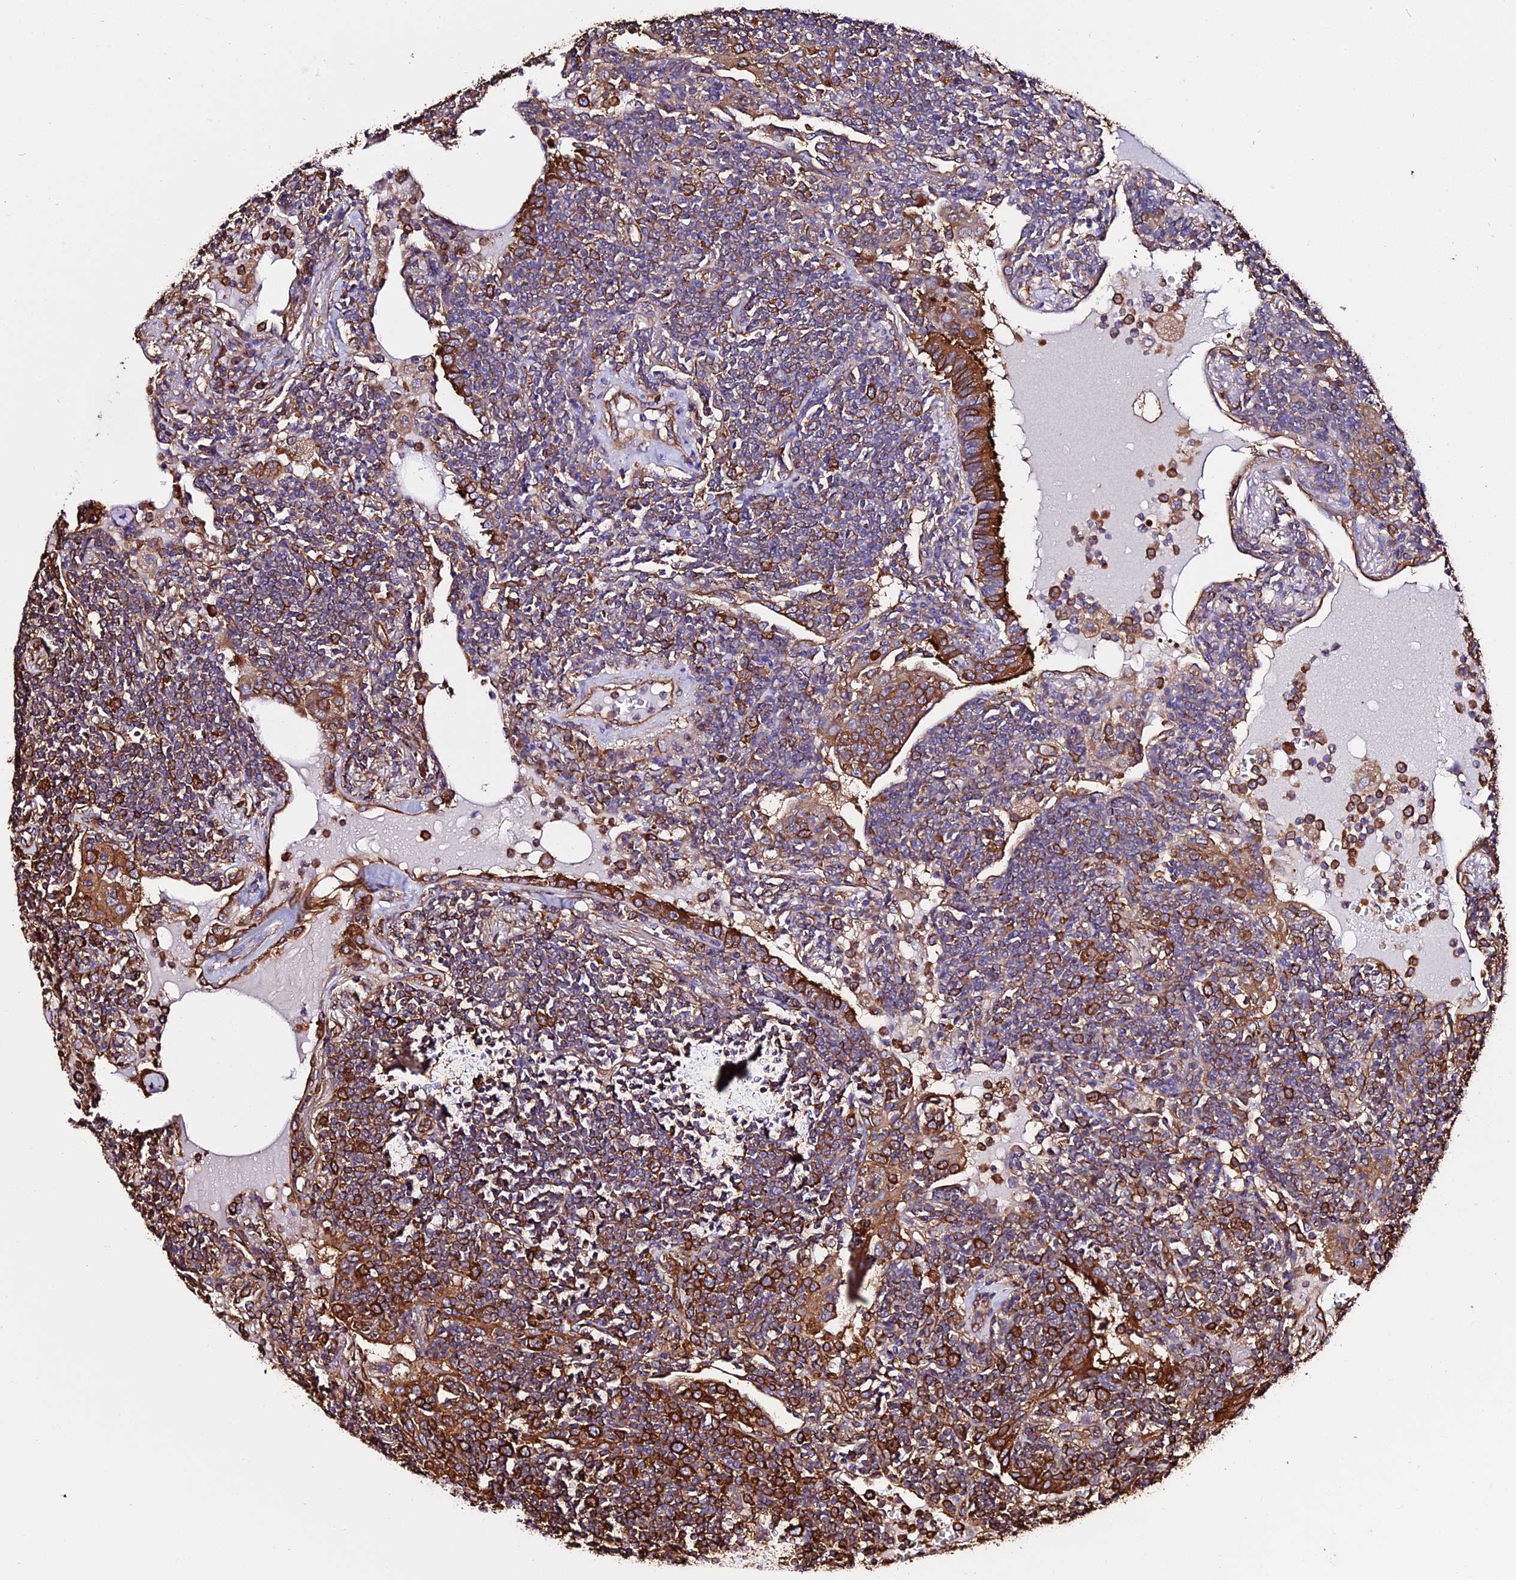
{"staining": {"intensity": "strong", "quantity": ">75%", "location": "cytoplasmic/membranous"}, "tissue": "lymphoma", "cell_type": "Tumor cells", "image_type": "cancer", "snomed": [{"axis": "morphology", "description": "Malignant lymphoma, non-Hodgkin's type, Low grade"}, {"axis": "topography", "description": "Lung"}], "caption": "The image shows a brown stain indicating the presence of a protein in the cytoplasmic/membranous of tumor cells in malignant lymphoma, non-Hodgkin's type (low-grade).", "gene": "TUBA3D", "patient": {"sex": "female", "age": 71}}